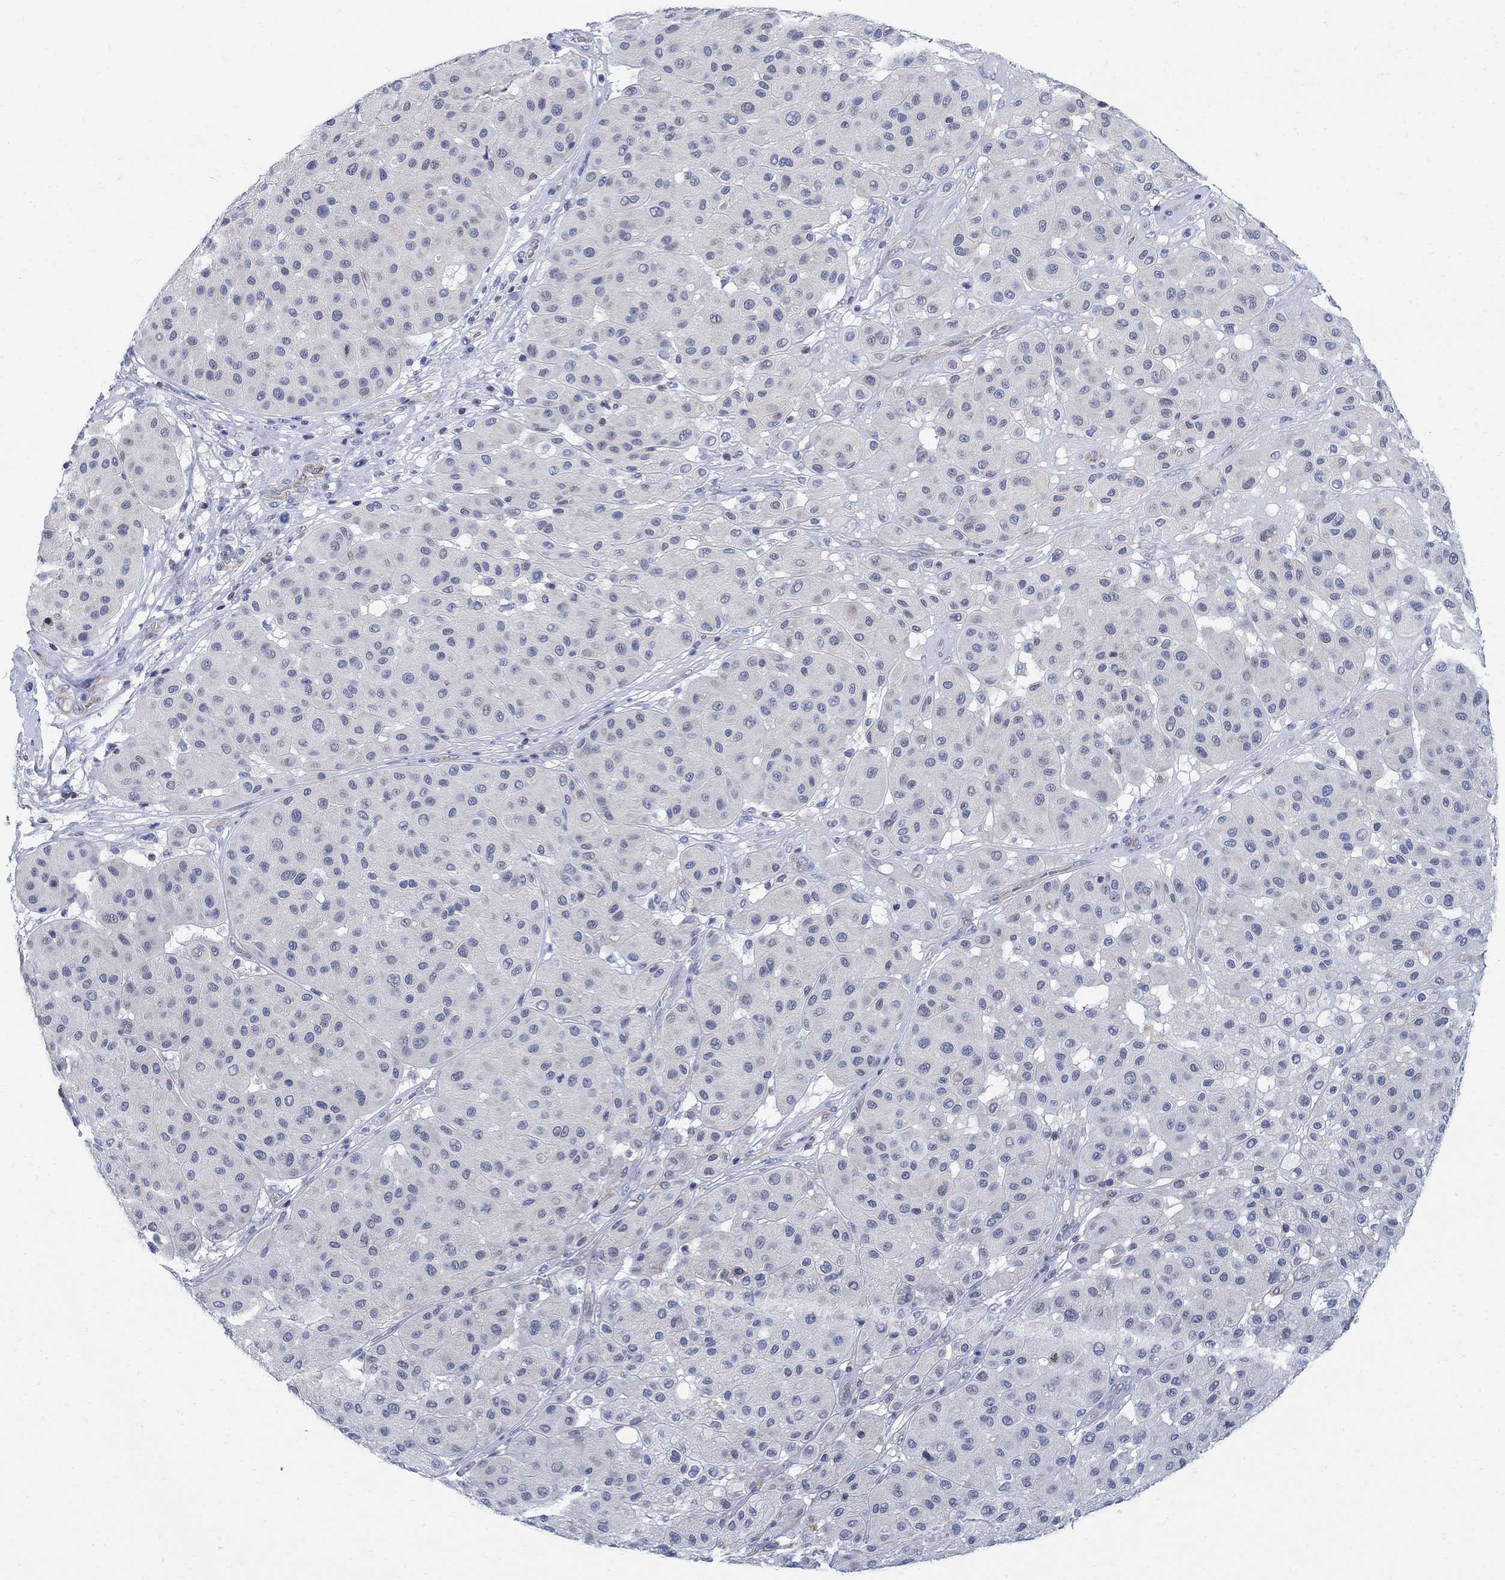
{"staining": {"intensity": "negative", "quantity": "none", "location": "none"}, "tissue": "melanoma", "cell_type": "Tumor cells", "image_type": "cancer", "snomed": [{"axis": "morphology", "description": "Malignant melanoma, Metastatic site"}, {"axis": "topography", "description": "Smooth muscle"}], "caption": "High power microscopy image of an IHC photomicrograph of melanoma, revealing no significant expression in tumor cells.", "gene": "PHF21B", "patient": {"sex": "male", "age": 41}}